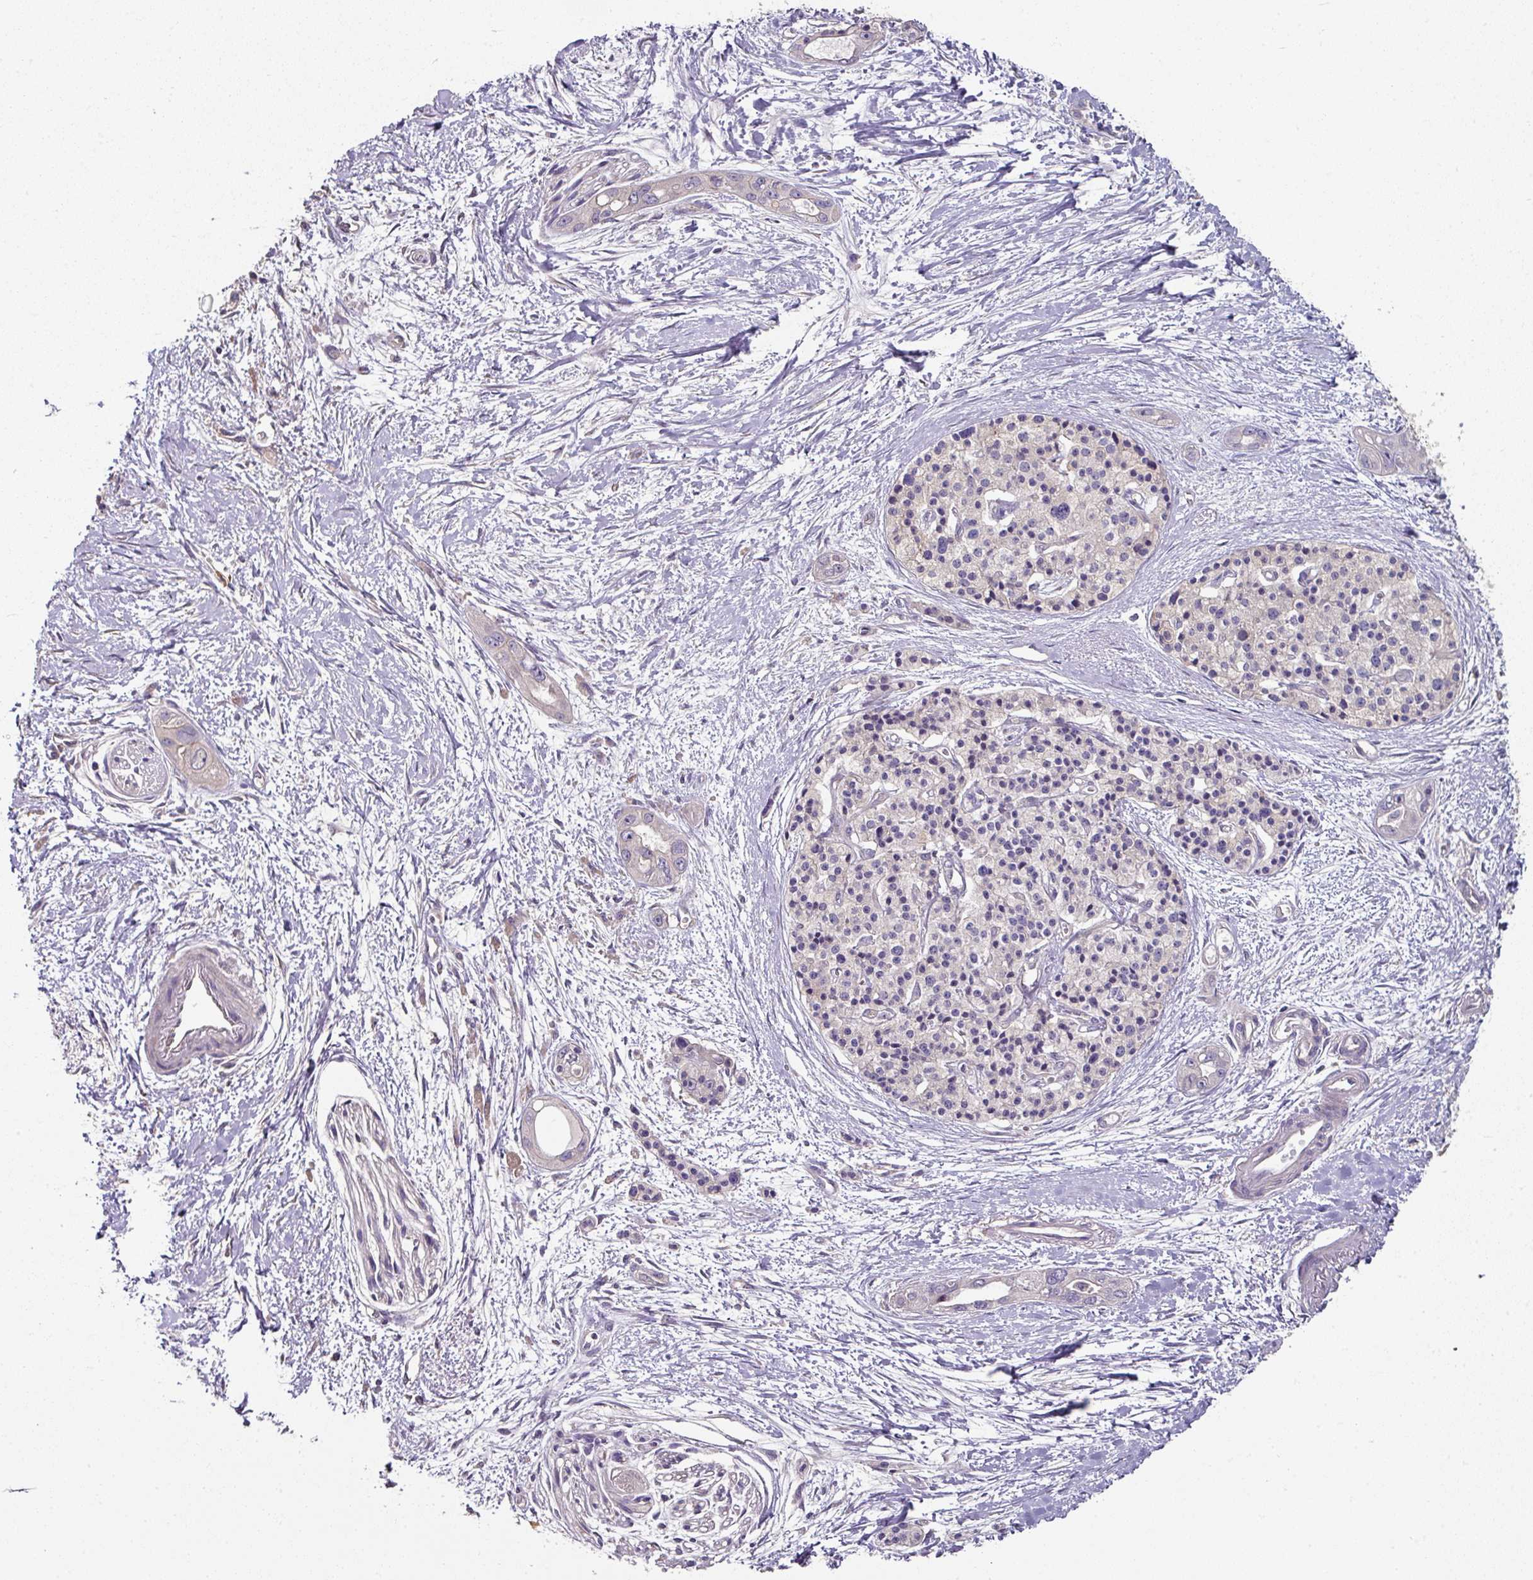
{"staining": {"intensity": "negative", "quantity": "none", "location": "none"}, "tissue": "pancreatic cancer", "cell_type": "Tumor cells", "image_type": "cancer", "snomed": [{"axis": "morphology", "description": "Adenocarcinoma, NOS"}, {"axis": "topography", "description": "Pancreas"}], "caption": "Image shows no protein positivity in tumor cells of adenocarcinoma (pancreatic) tissue.", "gene": "C4orf48", "patient": {"sex": "female", "age": 50}}